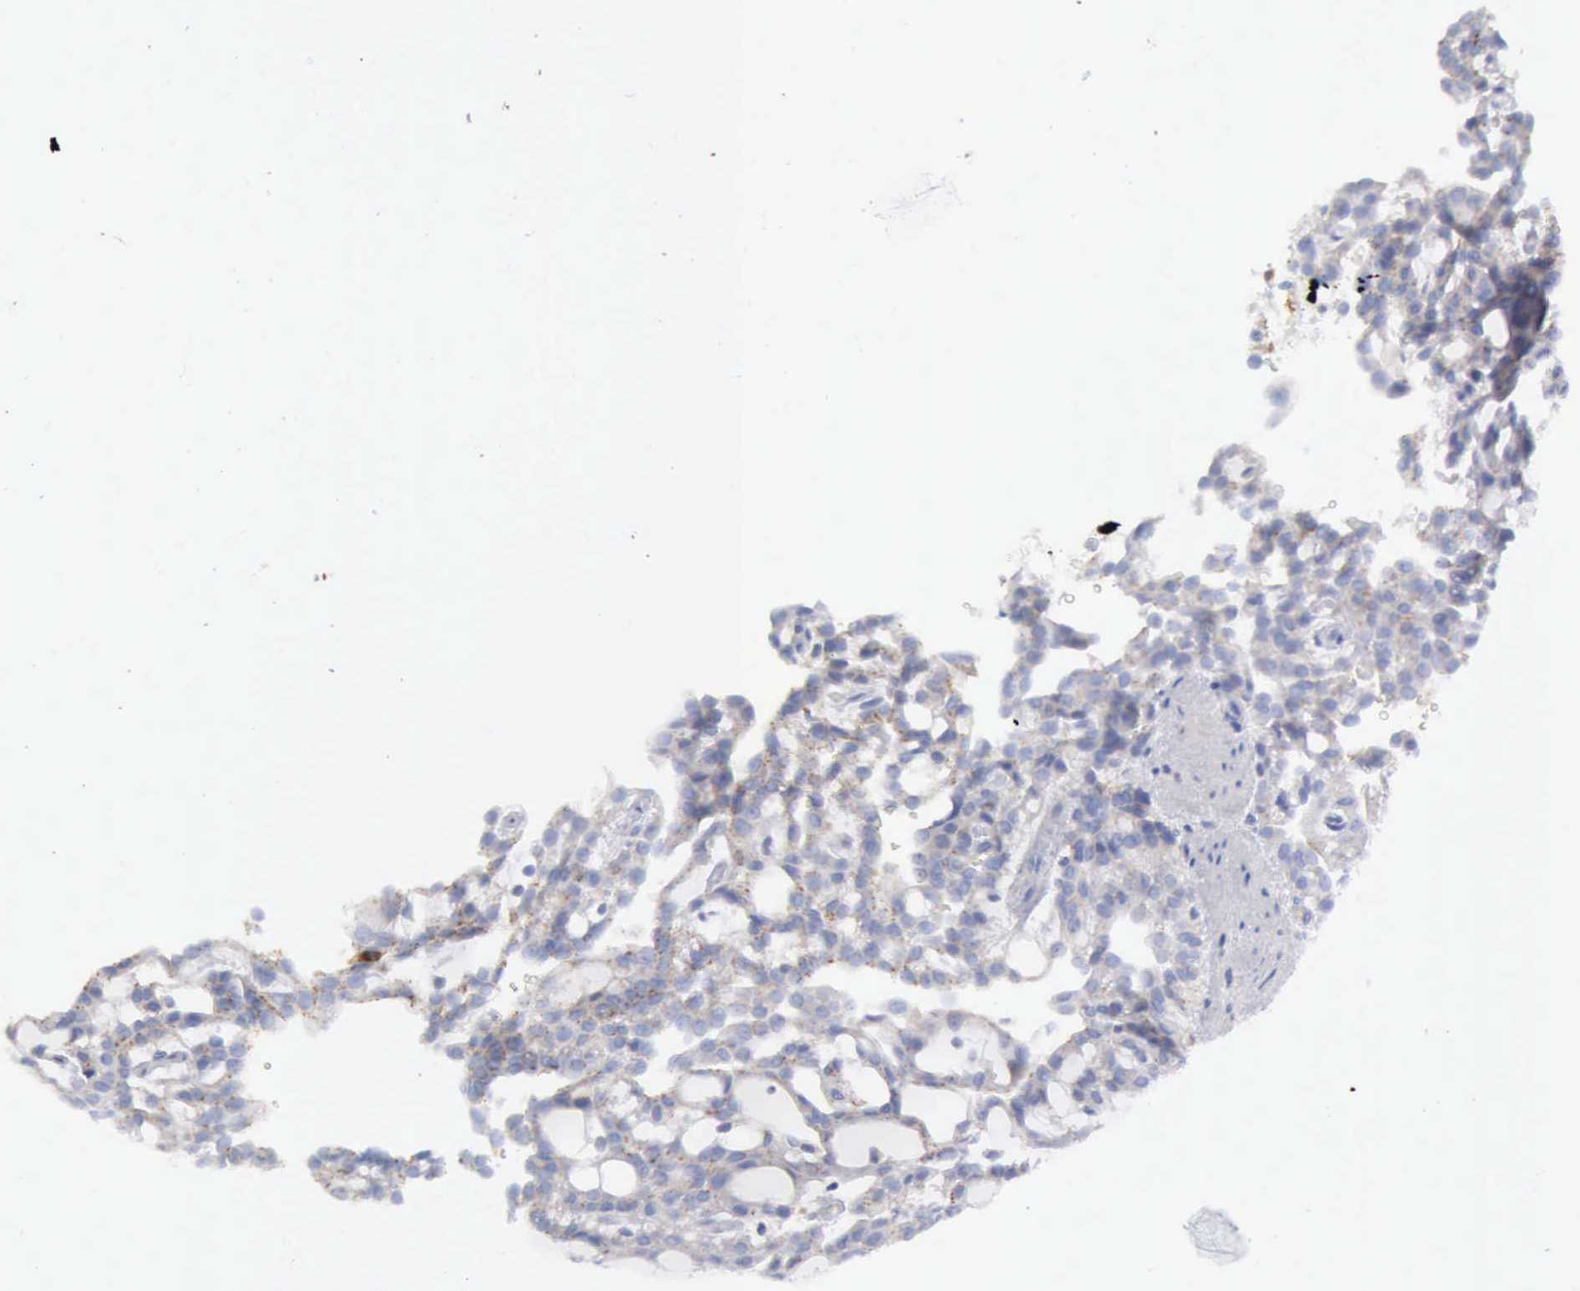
{"staining": {"intensity": "weak", "quantity": "25%-75%", "location": "cytoplasmic/membranous"}, "tissue": "renal cancer", "cell_type": "Tumor cells", "image_type": "cancer", "snomed": [{"axis": "morphology", "description": "Adenocarcinoma, NOS"}, {"axis": "topography", "description": "Kidney"}], "caption": "This is an image of immunohistochemistry staining of renal cancer (adenocarcinoma), which shows weak positivity in the cytoplasmic/membranous of tumor cells.", "gene": "CTSS", "patient": {"sex": "male", "age": 63}}